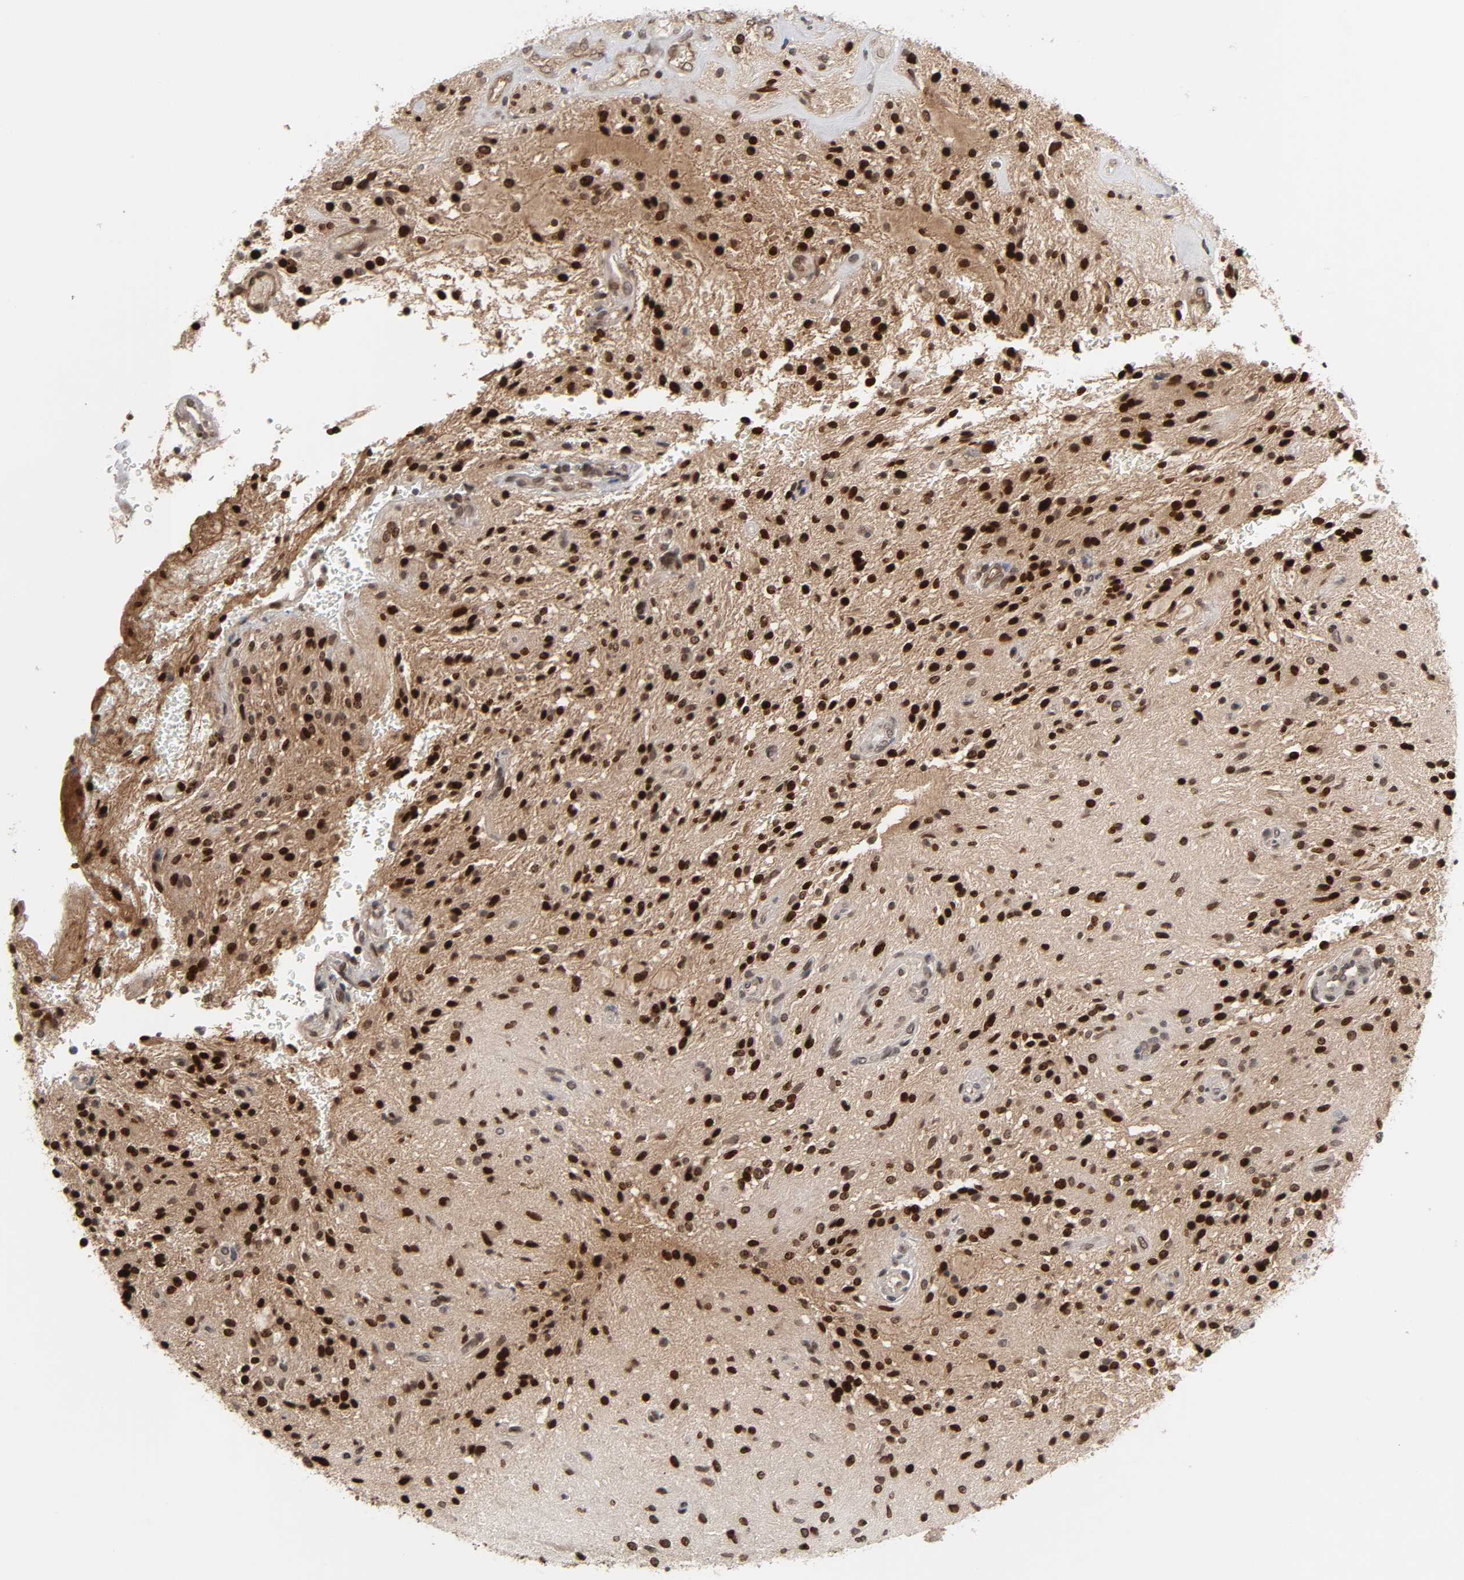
{"staining": {"intensity": "strong", "quantity": ">75%", "location": "cytoplasmic/membranous,nuclear"}, "tissue": "glioma", "cell_type": "Tumor cells", "image_type": "cancer", "snomed": [{"axis": "morphology", "description": "Glioma, malignant, NOS"}, {"axis": "topography", "description": "Cerebellum"}], "caption": "Immunohistochemistry (IHC) histopathology image of neoplastic tissue: human glioma stained using immunohistochemistry (IHC) reveals high levels of strong protein expression localized specifically in the cytoplasmic/membranous and nuclear of tumor cells, appearing as a cytoplasmic/membranous and nuclear brown color.", "gene": "CPN2", "patient": {"sex": "female", "age": 10}}